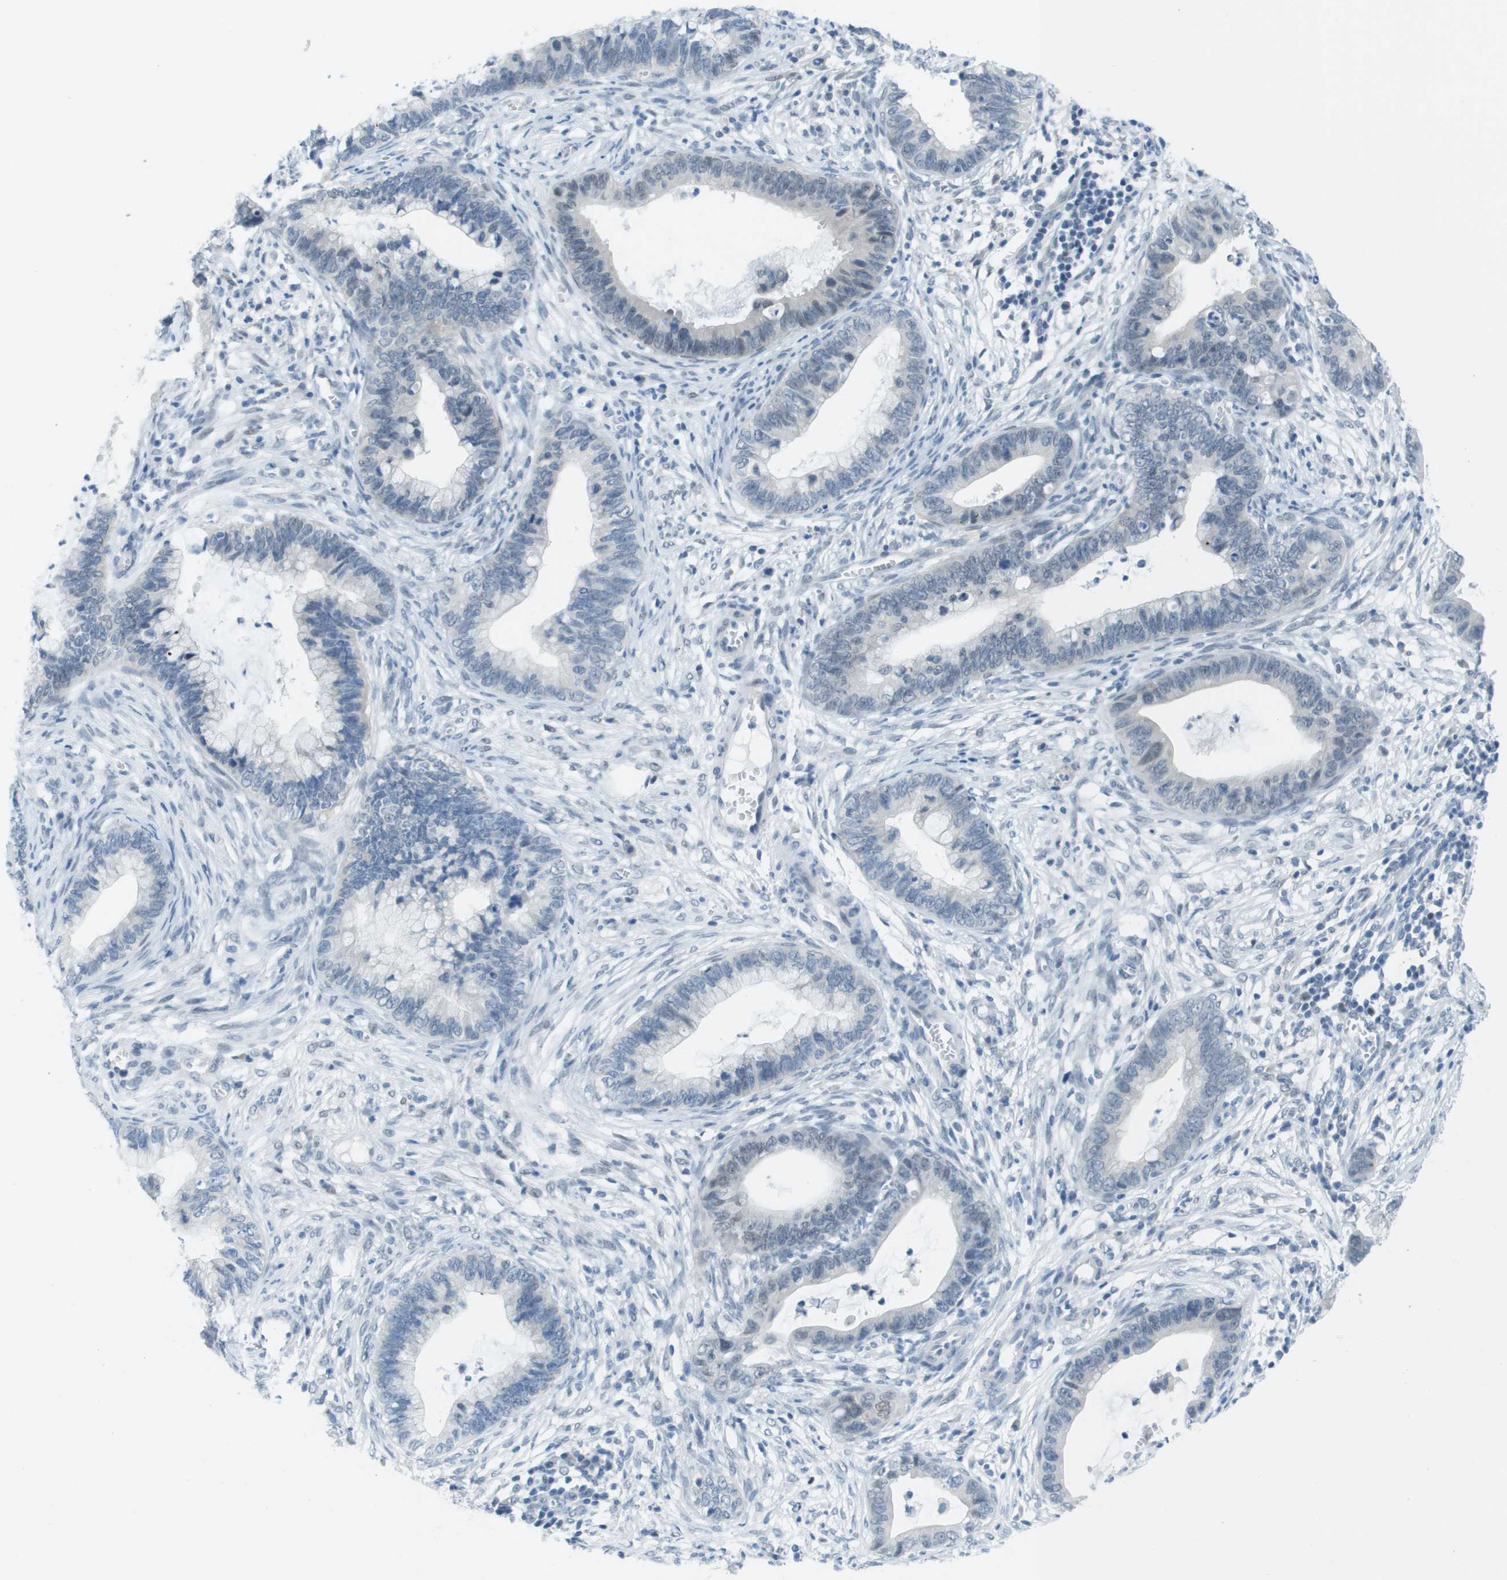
{"staining": {"intensity": "negative", "quantity": "none", "location": "none"}, "tissue": "cervical cancer", "cell_type": "Tumor cells", "image_type": "cancer", "snomed": [{"axis": "morphology", "description": "Adenocarcinoma, NOS"}, {"axis": "topography", "description": "Cervix"}], "caption": "Tumor cells show no significant expression in cervical cancer (adenocarcinoma).", "gene": "ARID1B", "patient": {"sex": "female", "age": 44}}